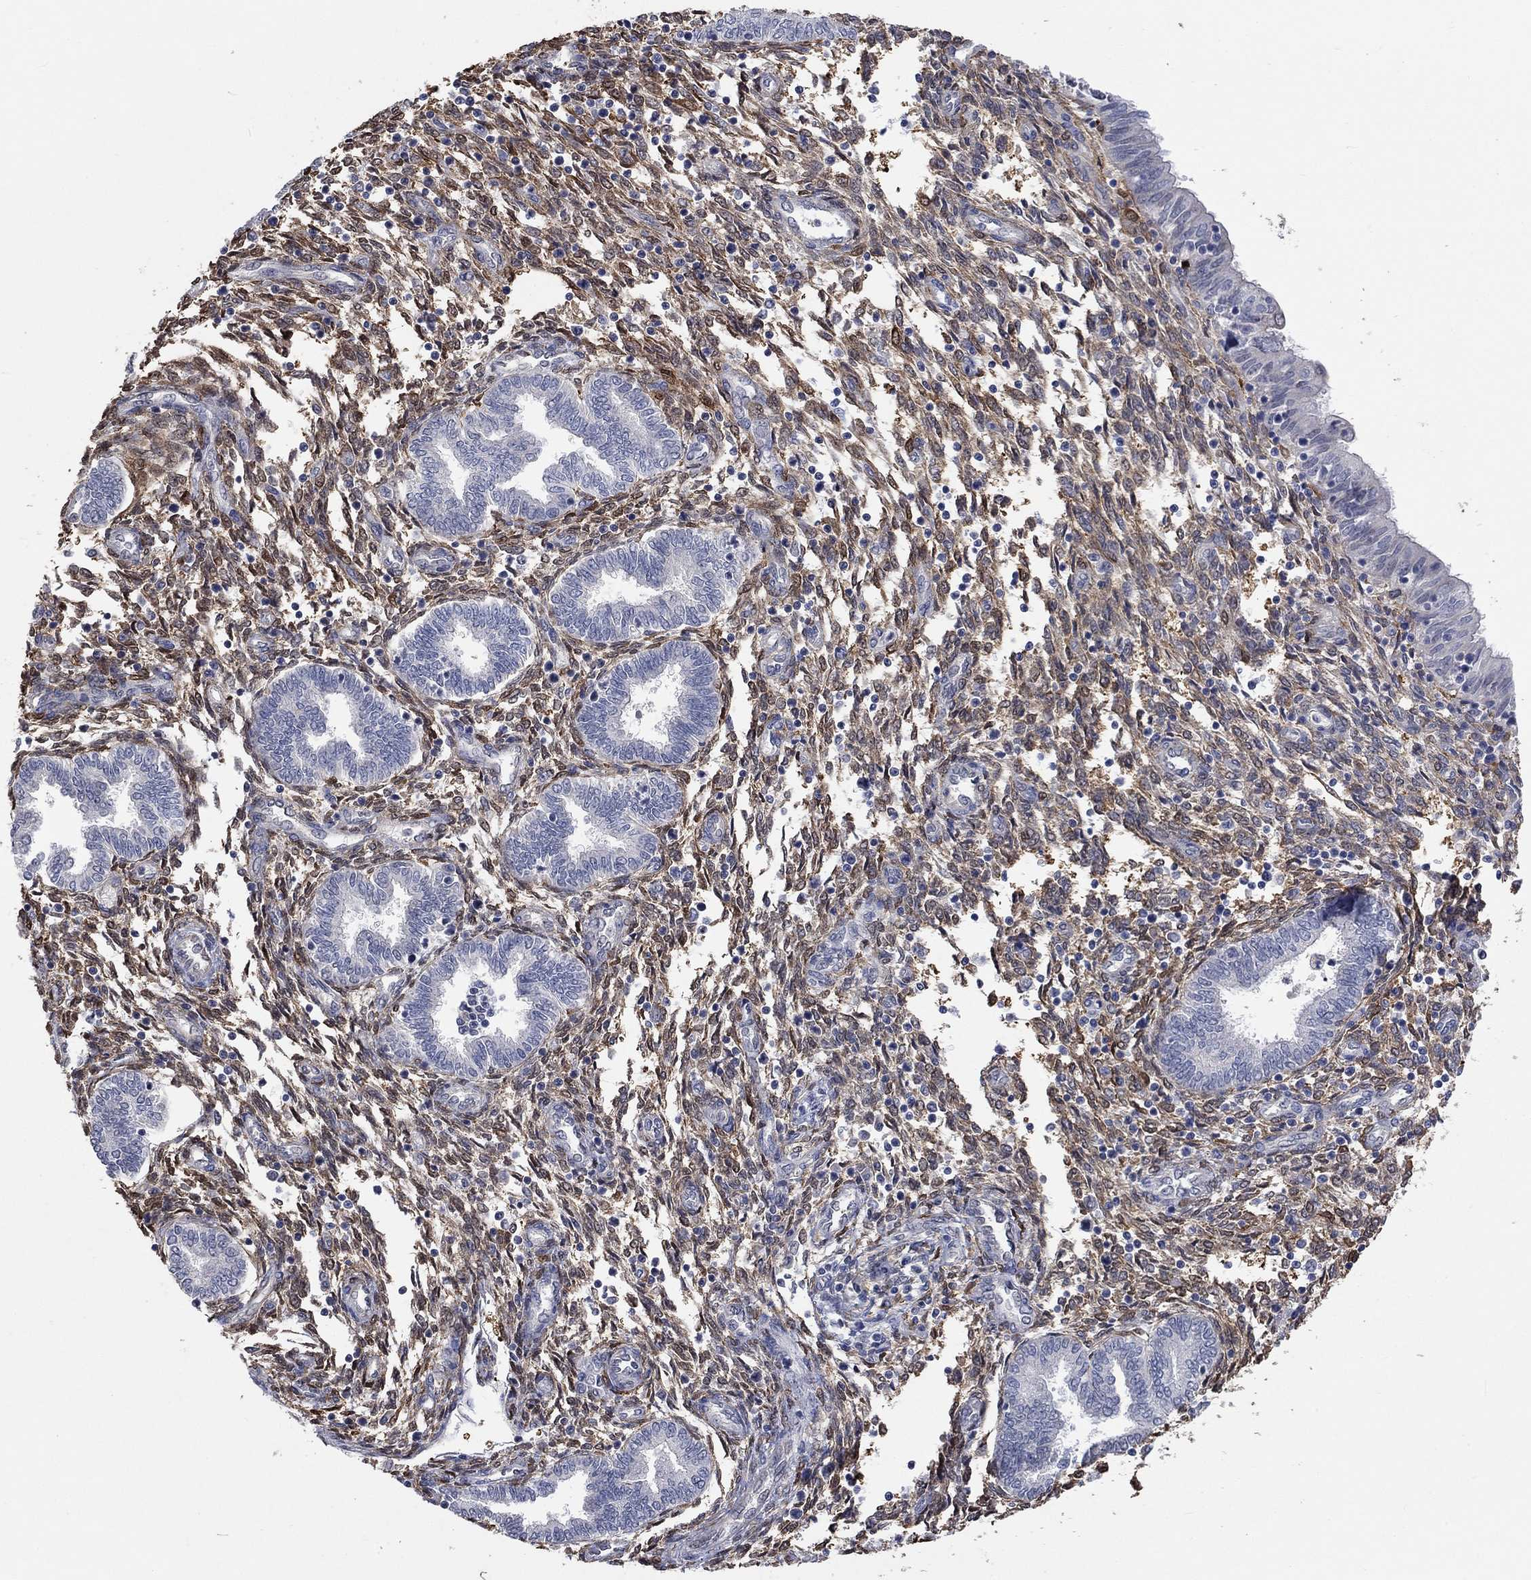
{"staining": {"intensity": "moderate", "quantity": ">75%", "location": "cytoplasmic/membranous"}, "tissue": "endometrium", "cell_type": "Cells in endometrial stroma", "image_type": "normal", "snomed": [{"axis": "morphology", "description": "Normal tissue, NOS"}, {"axis": "topography", "description": "Endometrium"}], "caption": "IHC image of normal endometrium: endometrium stained using immunohistochemistry (IHC) shows medium levels of moderate protein expression localized specifically in the cytoplasmic/membranous of cells in endometrial stroma, appearing as a cytoplasmic/membranous brown color.", "gene": "TGM2", "patient": {"sex": "female", "age": 42}}